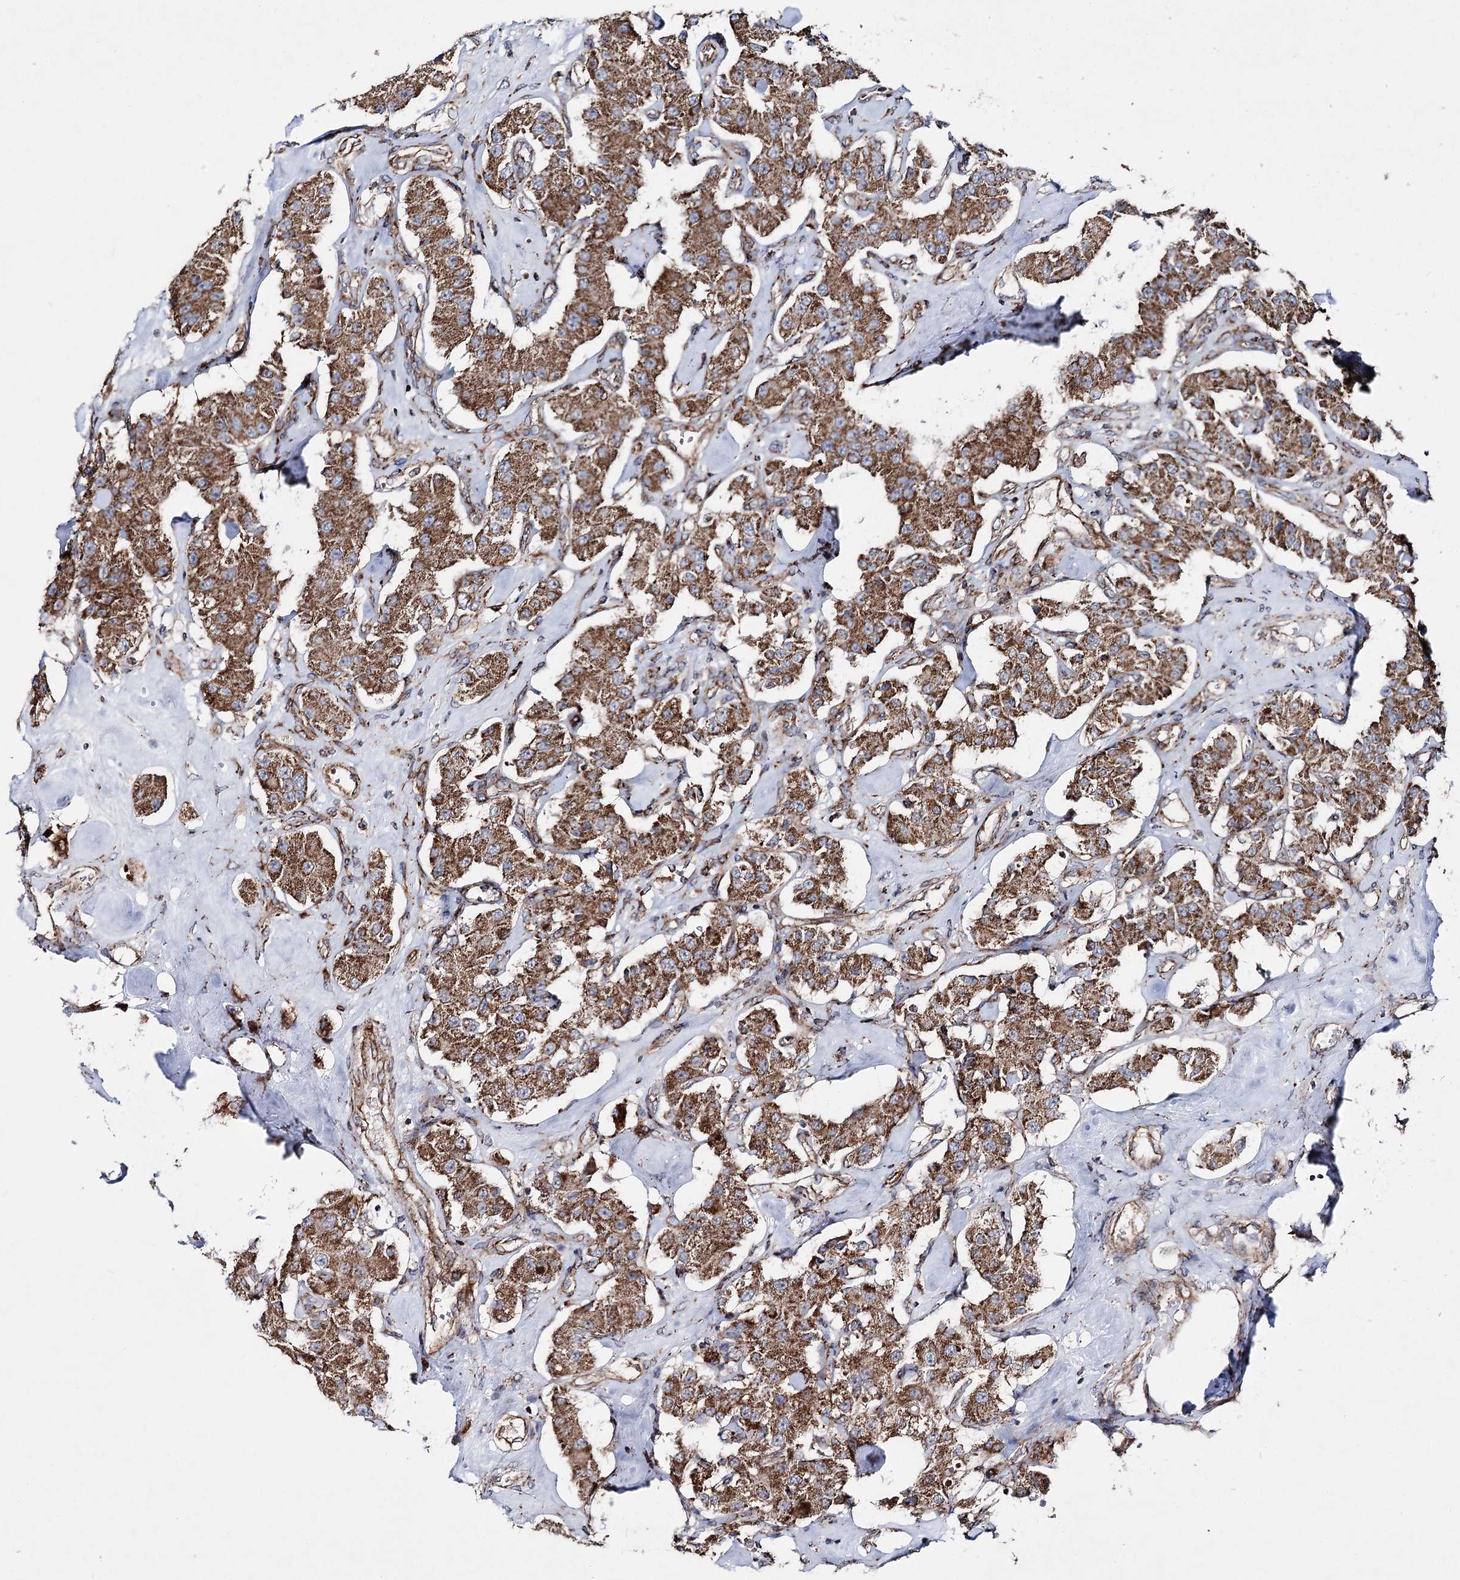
{"staining": {"intensity": "moderate", "quantity": ">75%", "location": "cytoplasmic/membranous"}, "tissue": "carcinoid", "cell_type": "Tumor cells", "image_type": "cancer", "snomed": [{"axis": "morphology", "description": "Carcinoid, malignant, NOS"}, {"axis": "topography", "description": "Pancreas"}], "caption": "A histopathology image of human carcinoid (malignant) stained for a protein displays moderate cytoplasmic/membranous brown staining in tumor cells.", "gene": "MSANTD2", "patient": {"sex": "male", "age": 41}}